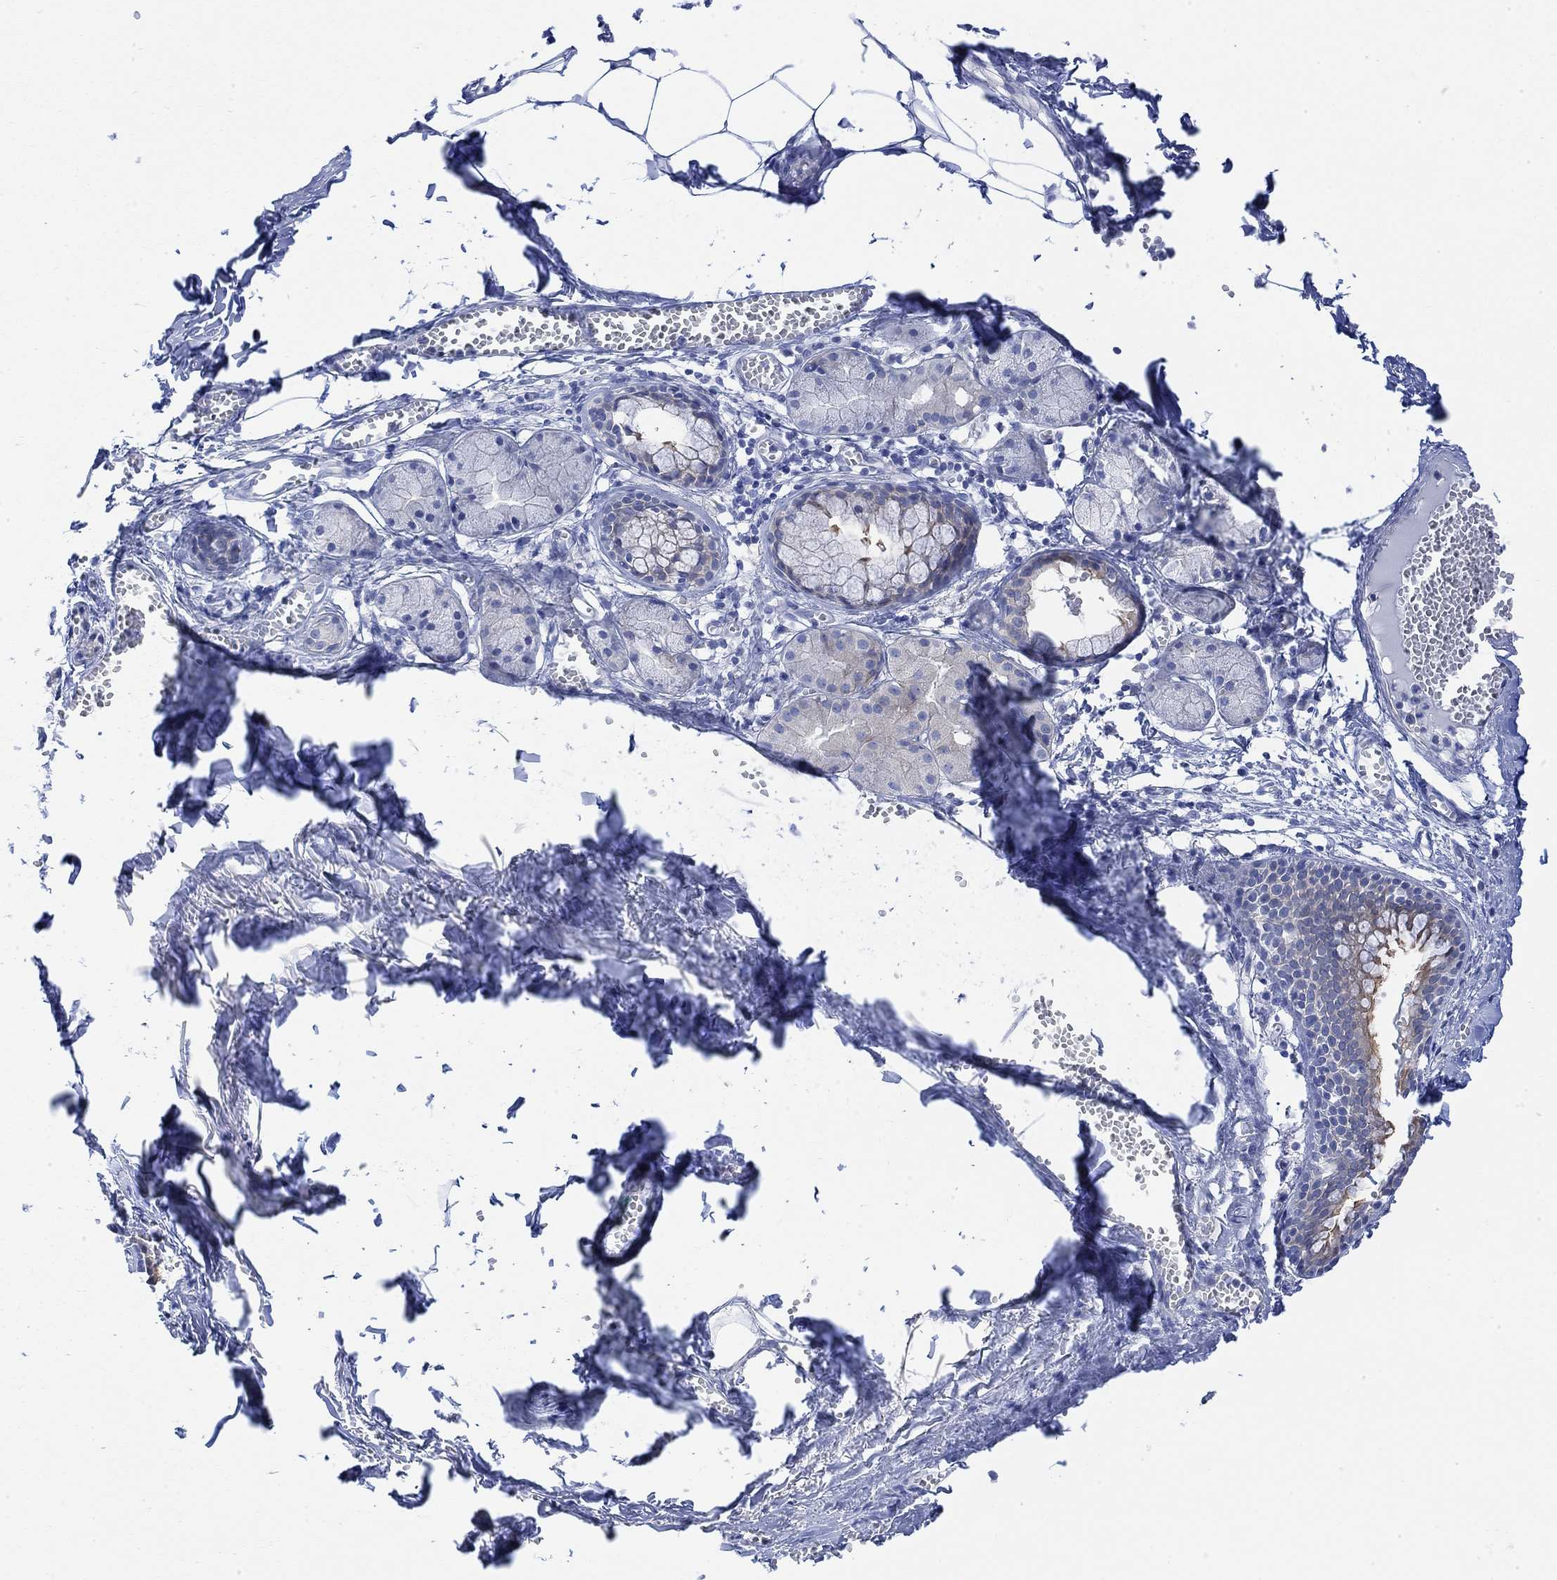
{"staining": {"intensity": "negative", "quantity": "none", "location": "none"}, "tissue": "soft tissue", "cell_type": "Fibroblasts", "image_type": "normal", "snomed": [{"axis": "morphology", "description": "Normal tissue, NOS"}, {"axis": "morphology", "description": "Squamous cell carcinoma, NOS"}, {"axis": "topography", "description": "Cartilage tissue"}, {"axis": "topography", "description": "Lung"}], "caption": "Photomicrograph shows no significant protein positivity in fibroblasts of unremarkable soft tissue. (IHC, brightfield microscopy, high magnification).", "gene": "TLDC2", "patient": {"sex": "male", "age": 66}}